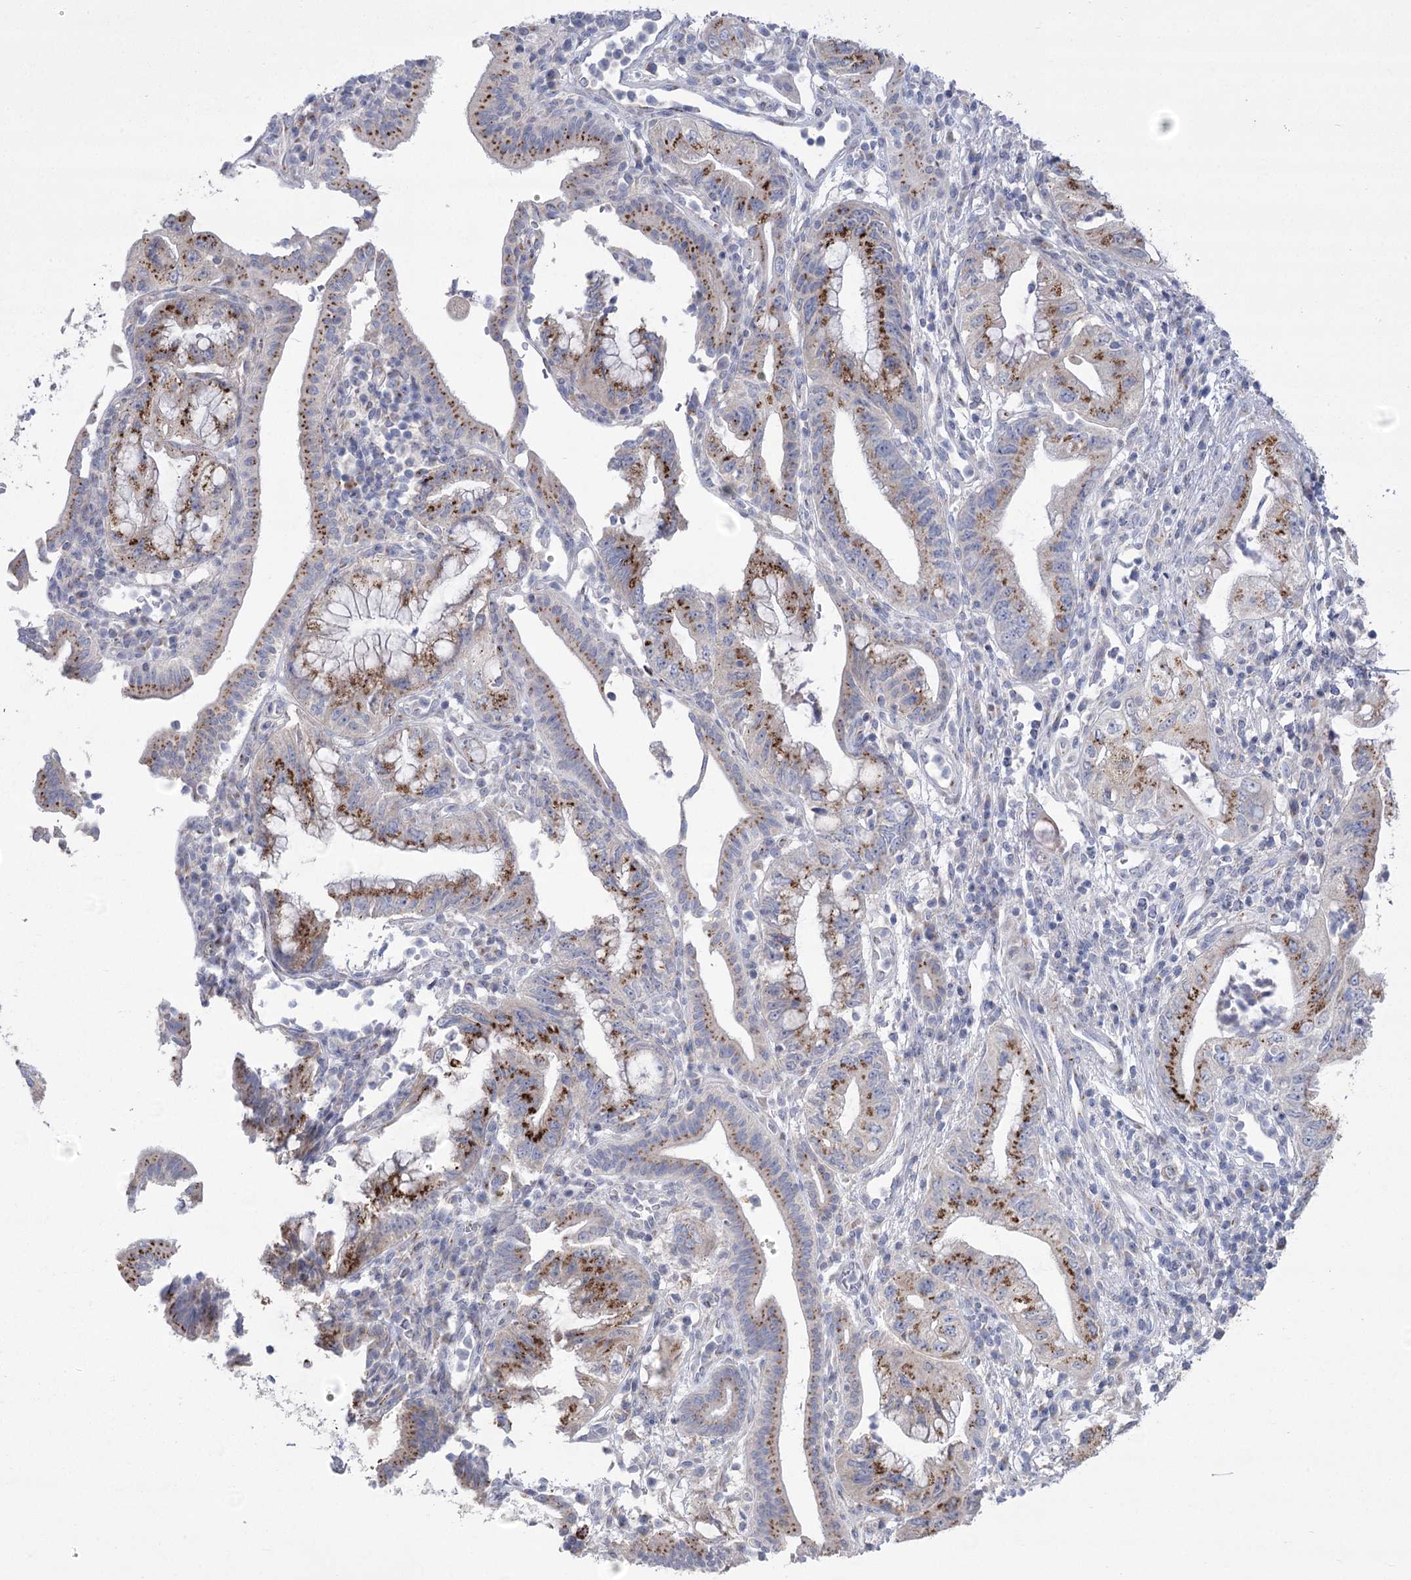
{"staining": {"intensity": "moderate", "quantity": ">75%", "location": "cytoplasmic/membranous"}, "tissue": "pancreatic cancer", "cell_type": "Tumor cells", "image_type": "cancer", "snomed": [{"axis": "morphology", "description": "Adenocarcinoma, NOS"}, {"axis": "topography", "description": "Pancreas"}], "caption": "Protein staining of pancreatic cancer (adenocarcinoma) tissue demonstrates moderate cytoplasmic/membranous expression in about >75% of tumor cells. (DAB (3,3'-diaminobenzidine) = brown stain, brightfield microscopy at high magnification).", "gene": "NME7", "patient": {"sex": "female", "age": 73}}